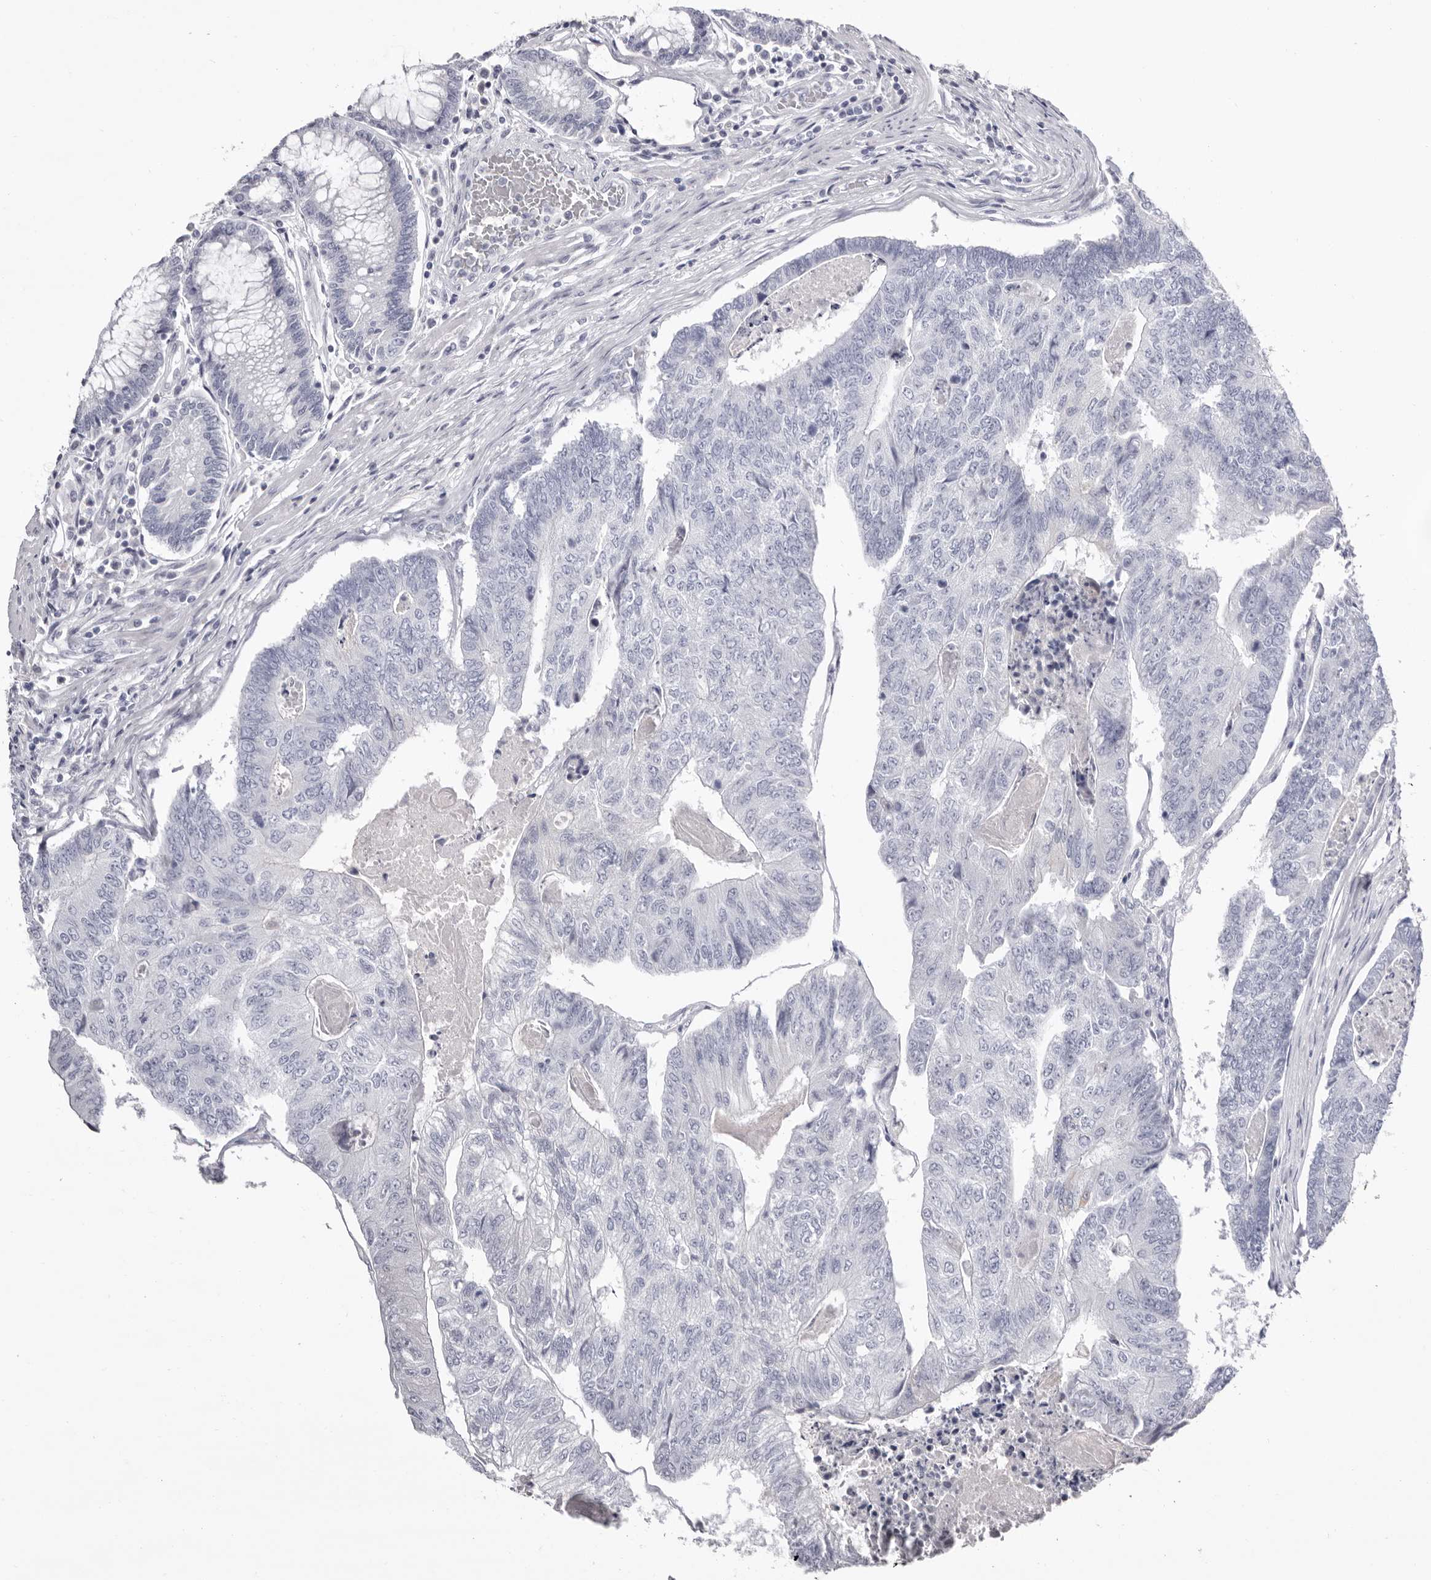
{"staining": {"intensity": "negative", "quantity": "none", "location": "none"}, "tissue": "colorectal cancer", "cell_type": "Tumor cells", "image_type": "cancer", "snomed": [{"axis": "morphology", "description": "Adenocarcinoma, NOS"}, {"axis": "topography", "description": "Colon"}], "caption": "Immunohistochemistry histopathology image of neoplastic tissue: human colorectal cancer (adenocarcinoma) stained with DAB displays no significant protein expression in tumor cells. (Stains: DAB (3,3'-diaminobenzidine) immunohistochemistry with hematoxylin counter stain, Microscopy: brightfield microscopy at high magnification).", "gene": "LPO", "patient": {"sex": "female", "age": 67}}